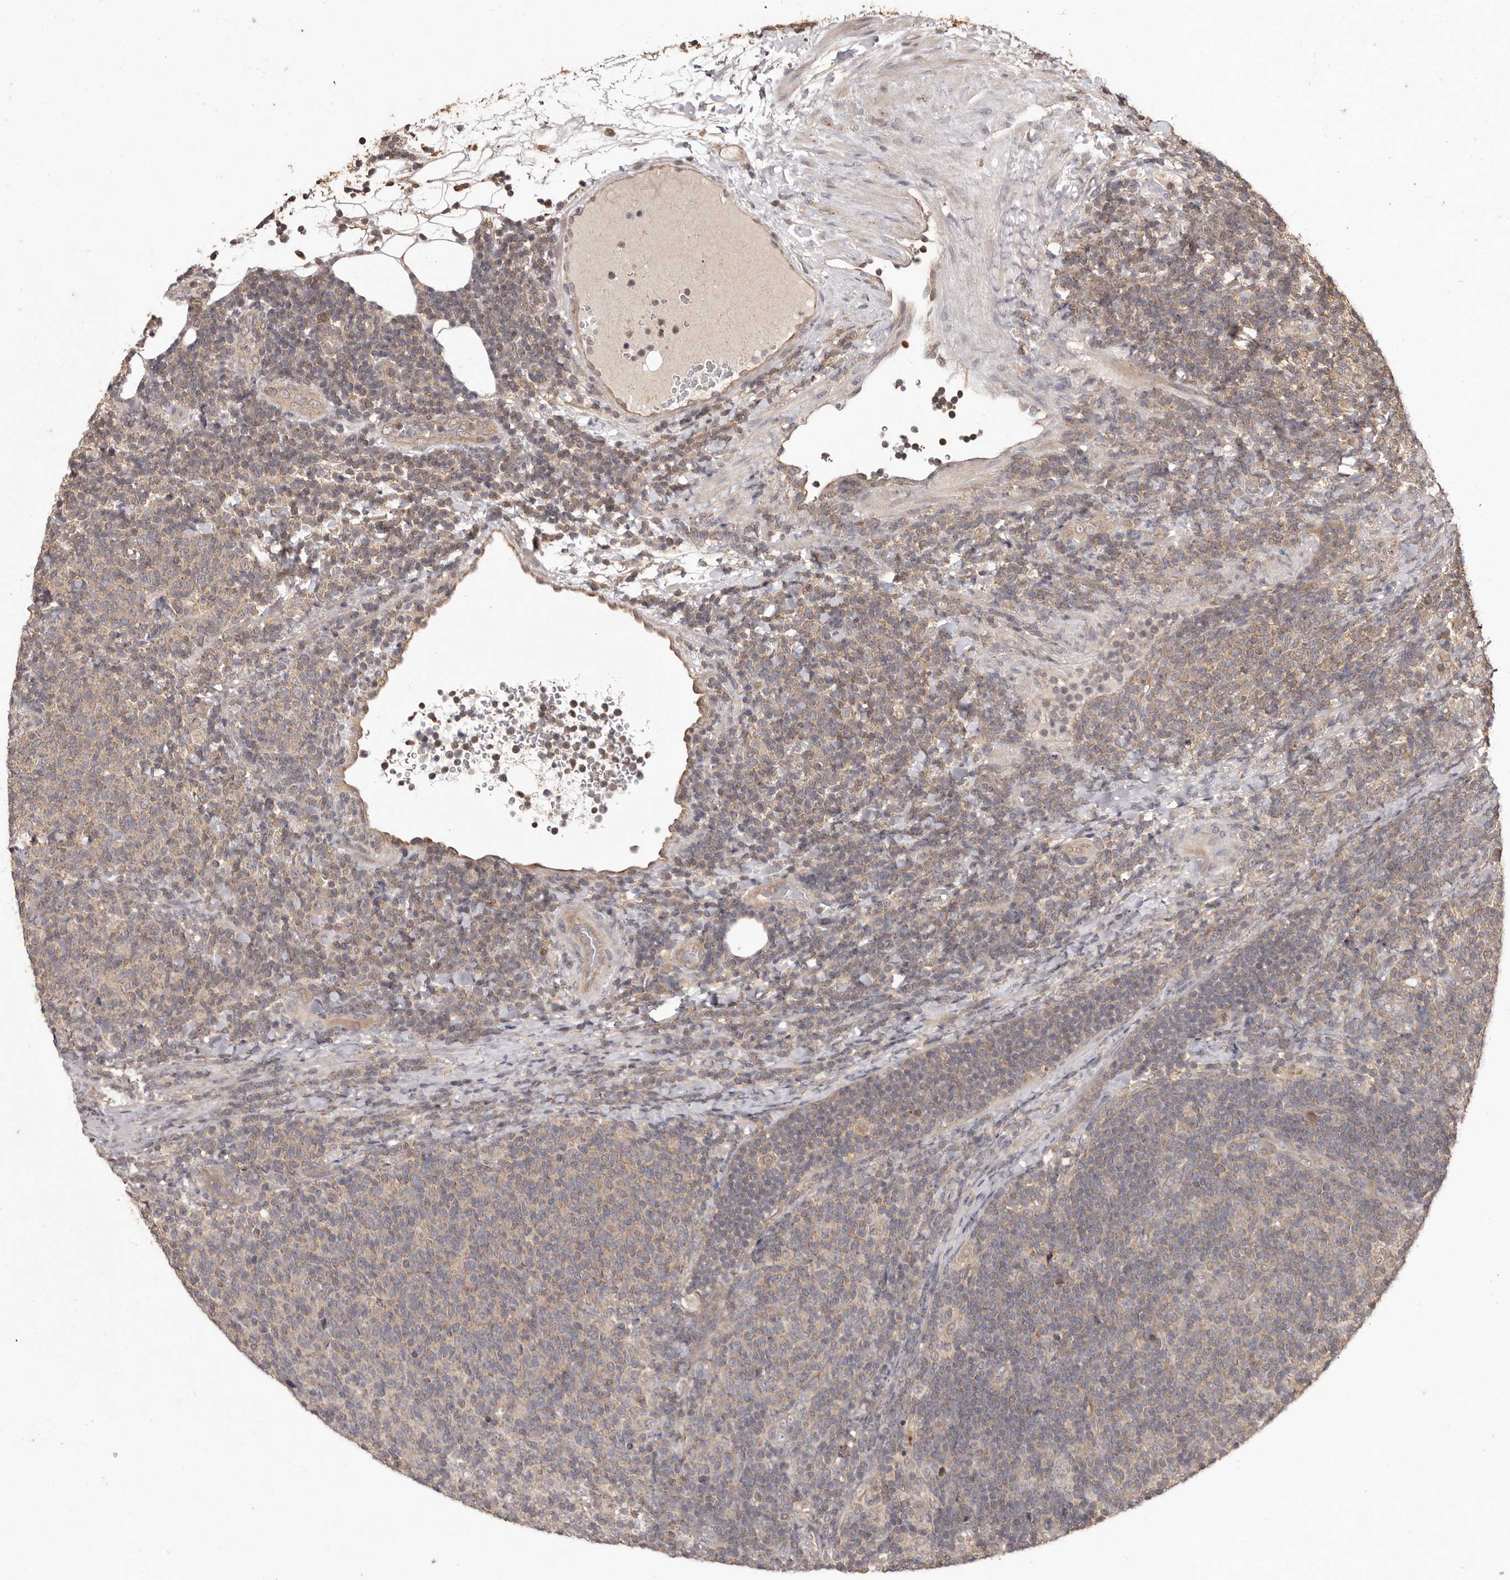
{"staining": {"intensity": "weak", "quantity": "<25%", "location": "cytoplasmic/membranous"}, "tissue": "lymphoma", "cell_type": "Tumor cells", "image_type": "cancer", "snomed": [{"axis": "morphology", "description": "Malignant lymphoma, non-Hodgkin's type, Low grade"}, {"axis": "topography", "description": "Lymph node"}], "caption": "This is an immunohistochemistry micrograph of human lymphoma. There is no staining in tumor cells.", "gene": "MTO1", "patient": {"sex": "male", "age": 66}}